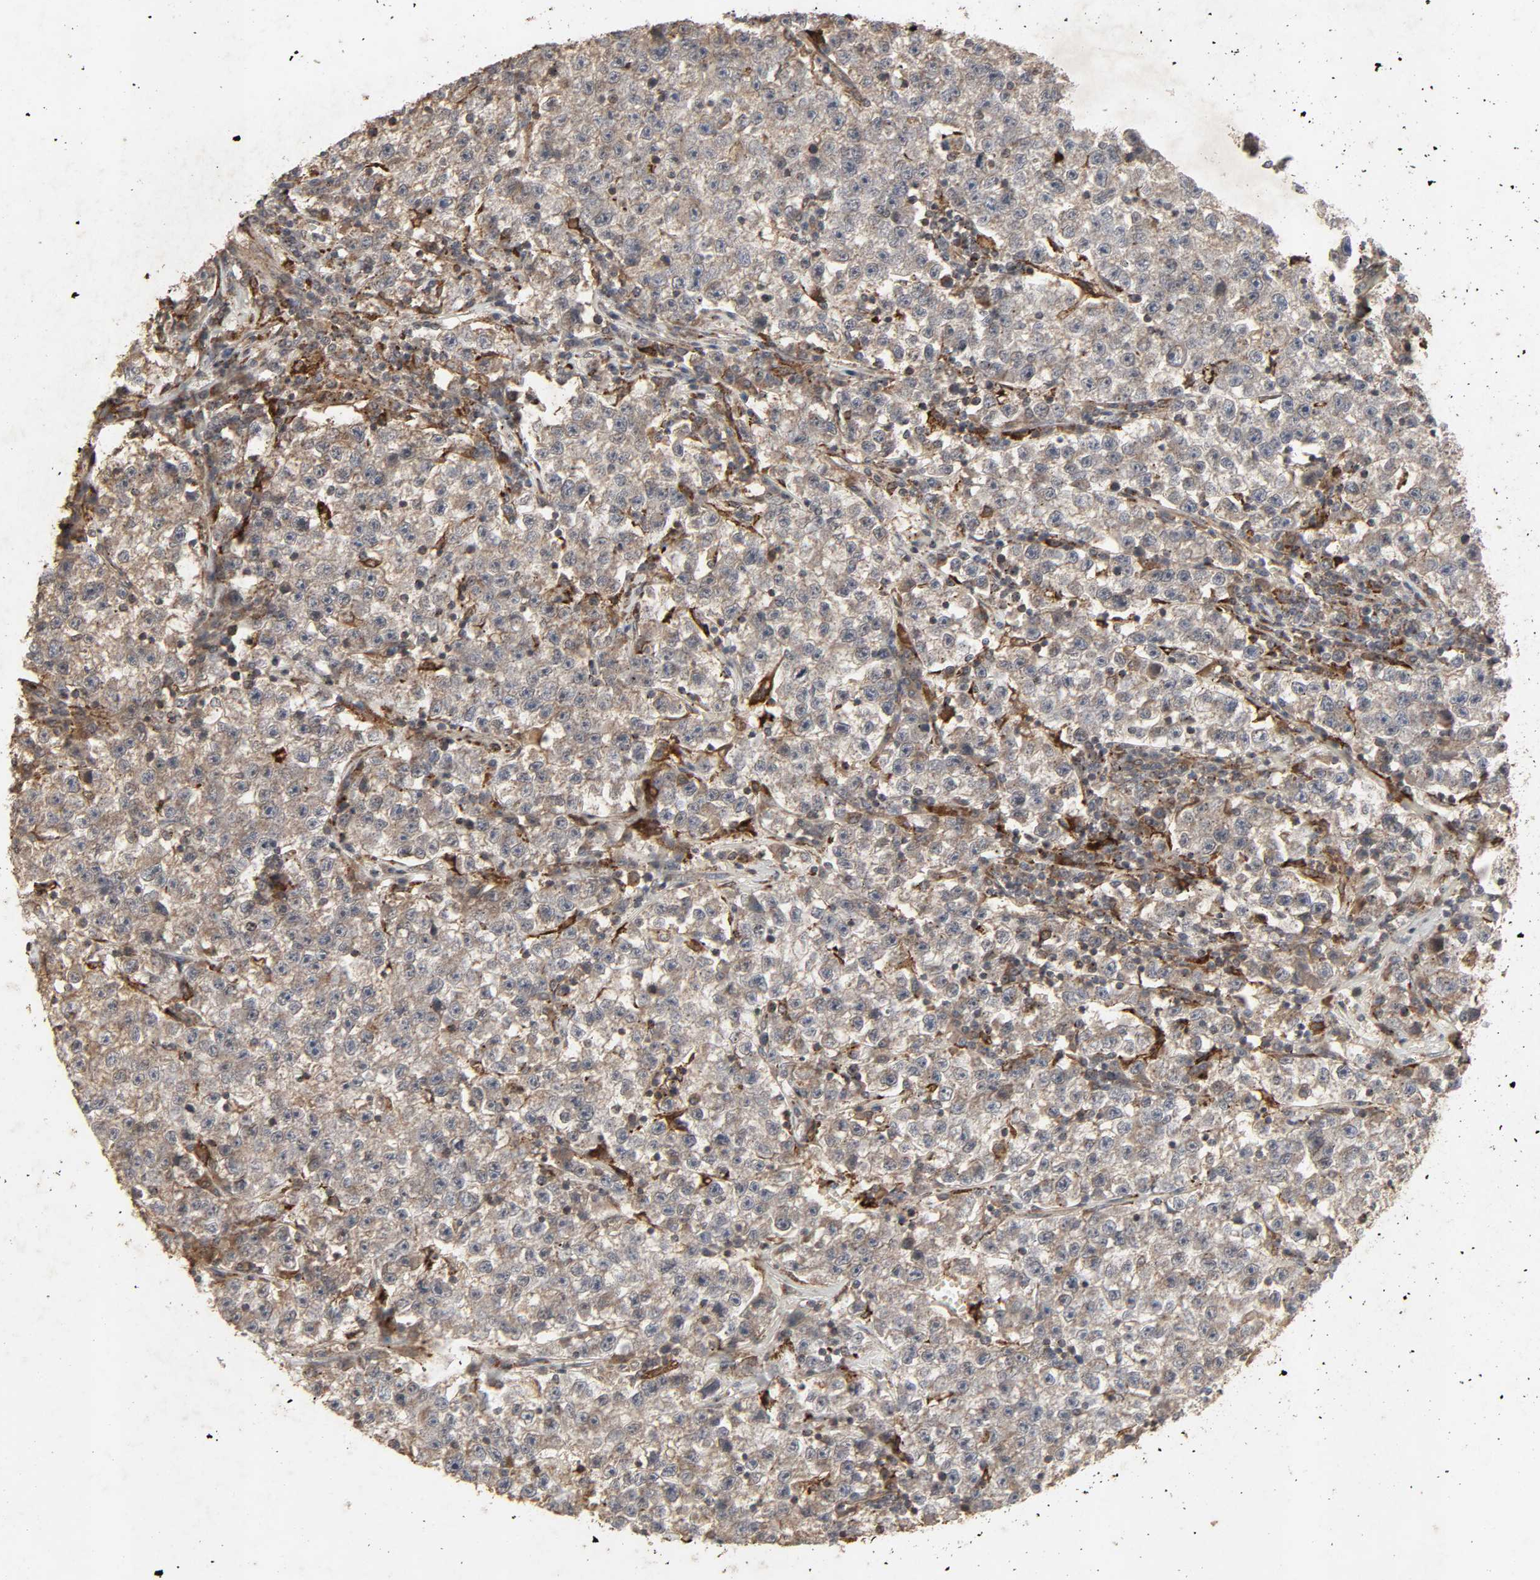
{"staining": {"intensity": "weak", "quantity": ">75%", "location": "cytoplasmic/membranous"}, "tissue": "testis cancer", "cell_type": "Tumor cells", "image_type": "cancer", "snomed": [{"axis": "morphology", "description": "Seminoma, NOS"}, {"axis": "topography", "description": "Testis"}], "caption": "Testis cancer stained with IHC demonstrates weak cytoplasmic/membranous staining in approximately >75% of tumor cells.", "gene": "ADCY4", "patient": {"sex": "male", "age": 22}}